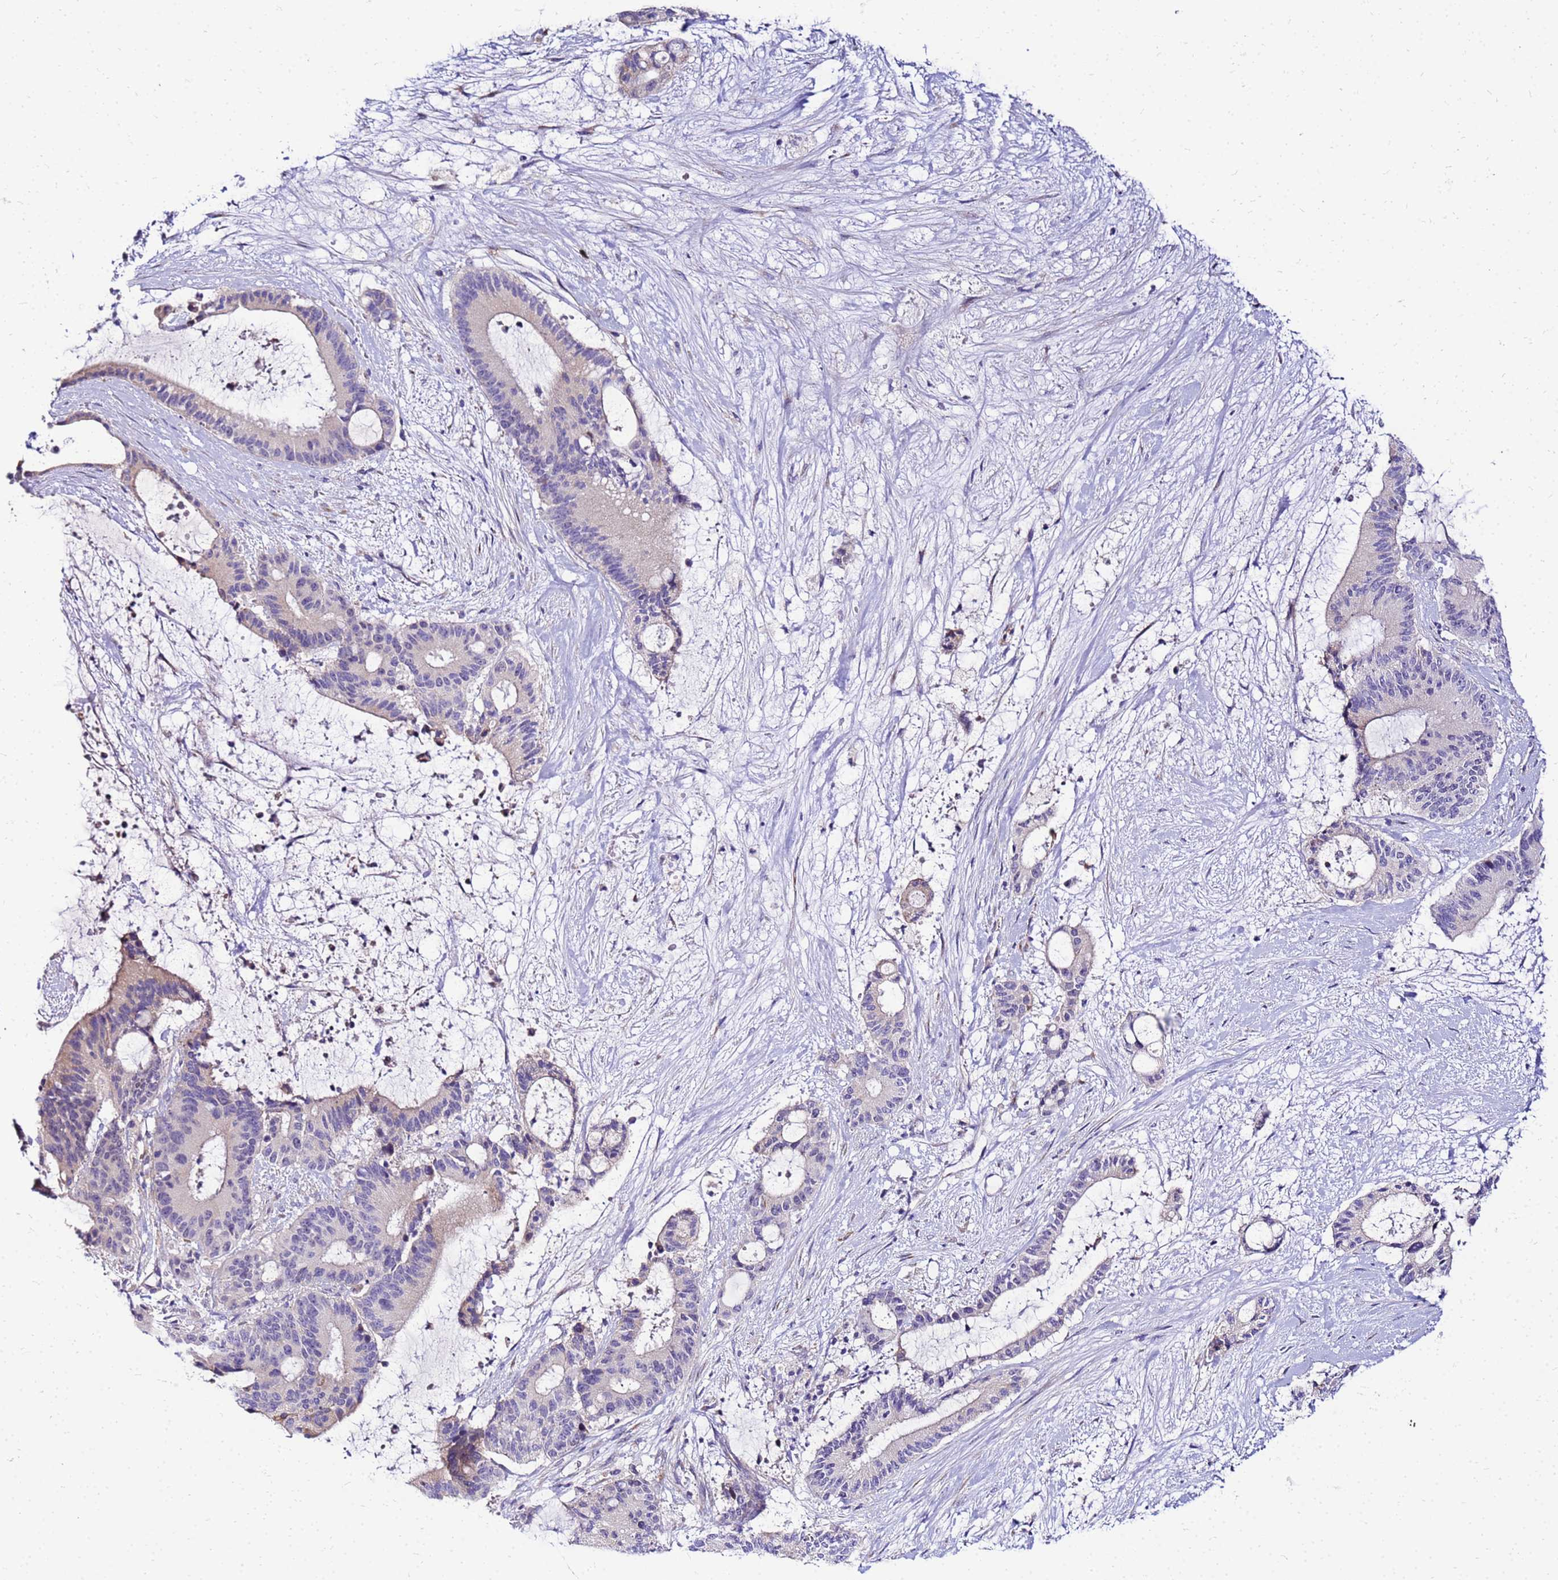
{"staining": {"intensity": "negative", "quantity": "none", "location": "none"}, "tissue": "liver cancer", "cell_type": "Tumor cells", "image_type": "cancer", "snomed": [{"axis": "morphology", "description": "Normal tissue, NOS"}, {"axis": "morphology", "description": "Cholangiocarcinoma"}, {"axis": "topography", "description": "Liver"}, {"axis": "topography", "description": "Peripheral nerve tissue"}], "caption": "This histopathology image is of liver cholangiocarcinoma stained with immunohistochemistry to label a protein in brown with the nuclei are counter-stained blue. There is no staining in tumor cells.", "gene": "HERC5", "patient": {"sex": "female", "age": 73}}